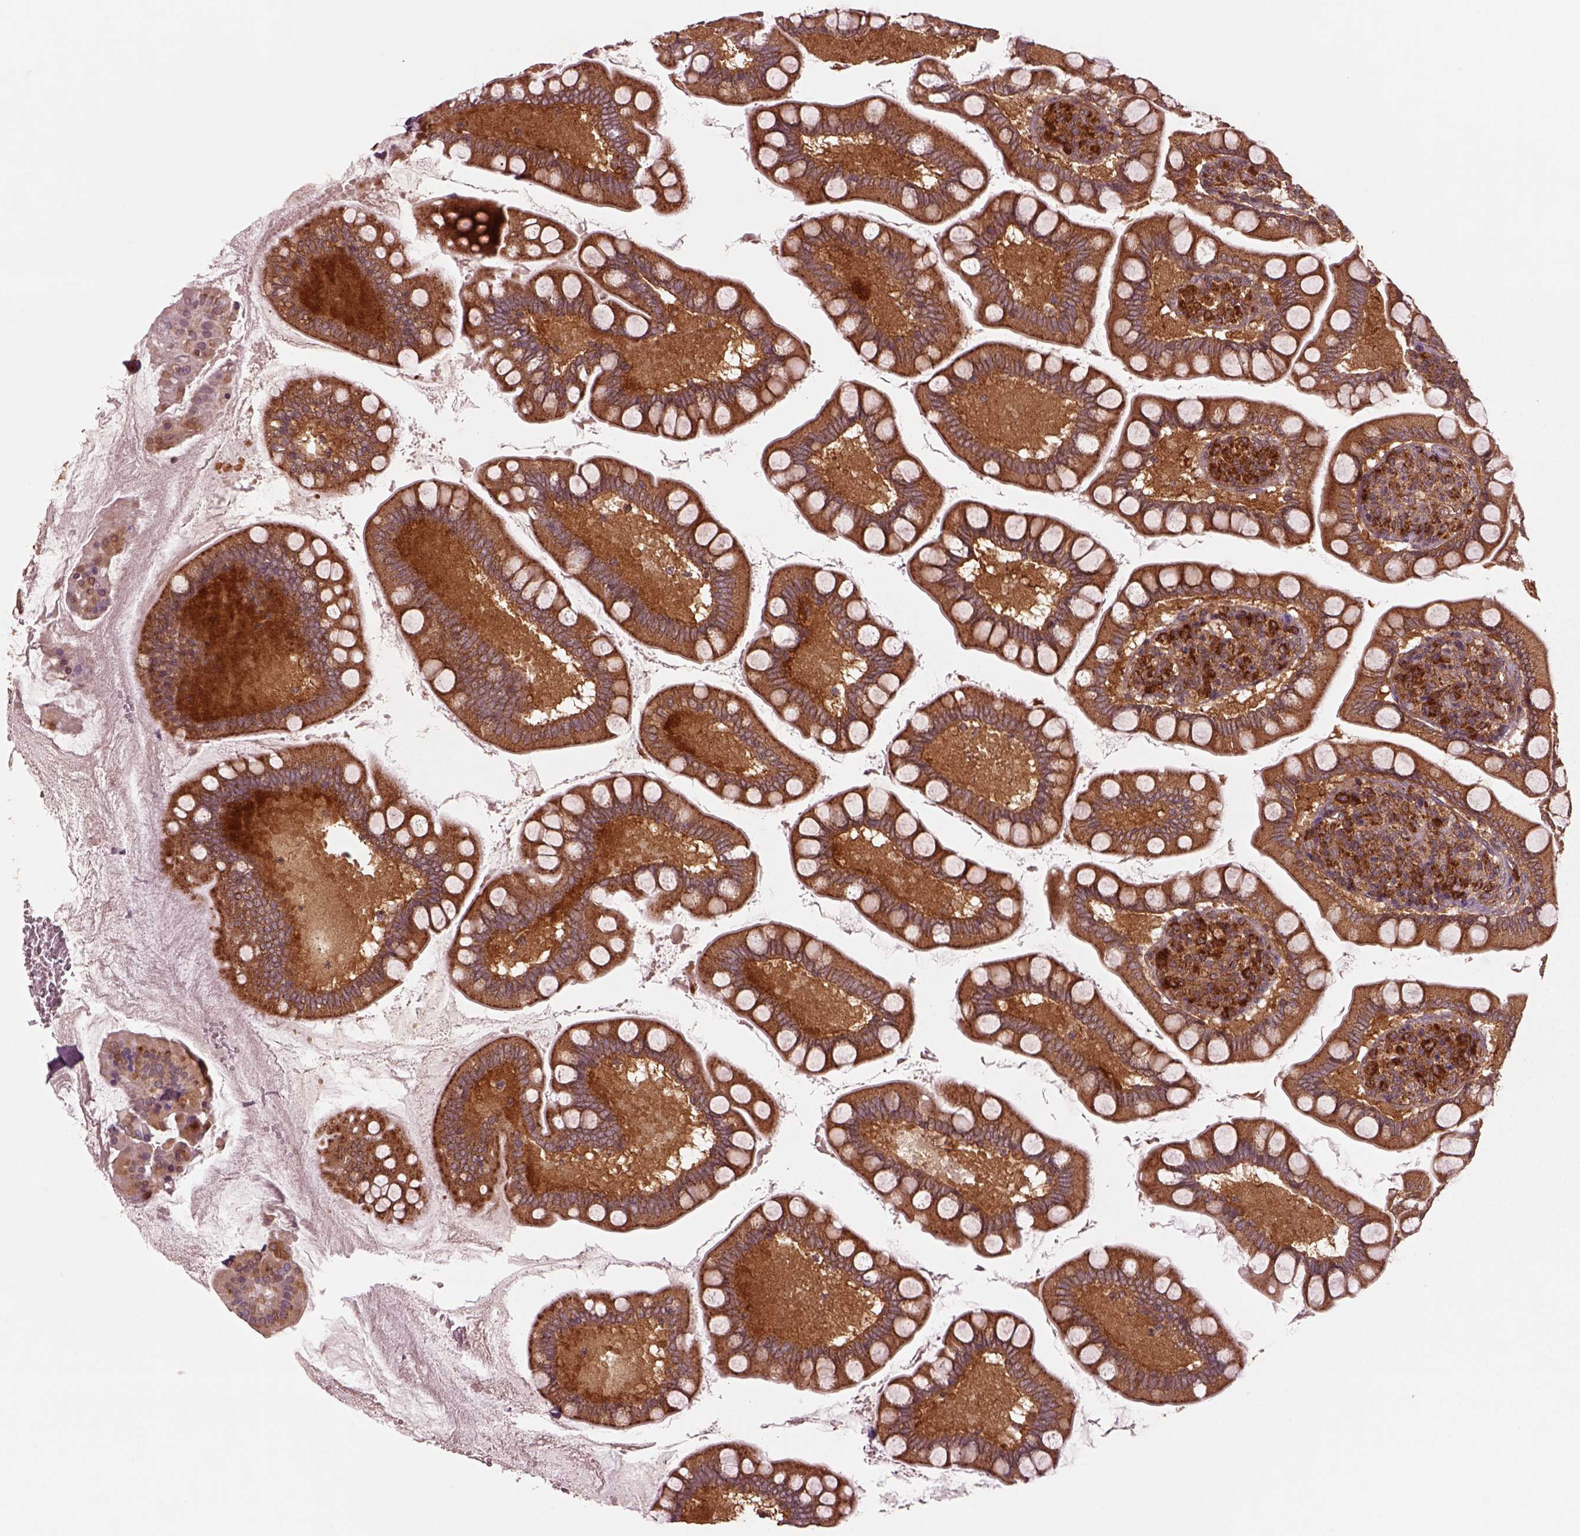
{"staining": {"intensity": "moderate", "quantity": "25%-75%", "location": "cytoplasmic/membranous"}, "tissue": "small intestine", "cell_type": "Glandular cells", "image_type": "normal", "snomed": [{"axis": "morphology", "description": "Normal tissue, NOS"}, {"axis": "topography", "description": "Small intestine"}], "caption": "High-magnification brightfield microscopy of normal small intestine stained with DAB (3,3'-diaminobenzidine) (brown) and counterstained with hematoxylin (blue). glandular cells exhibit moderate cytoplasmic/membranous positivity is appreciated in about25%-75% of cells.", "gene": "WASHC2A", "patient": {"sex": "female", "age": 56}}